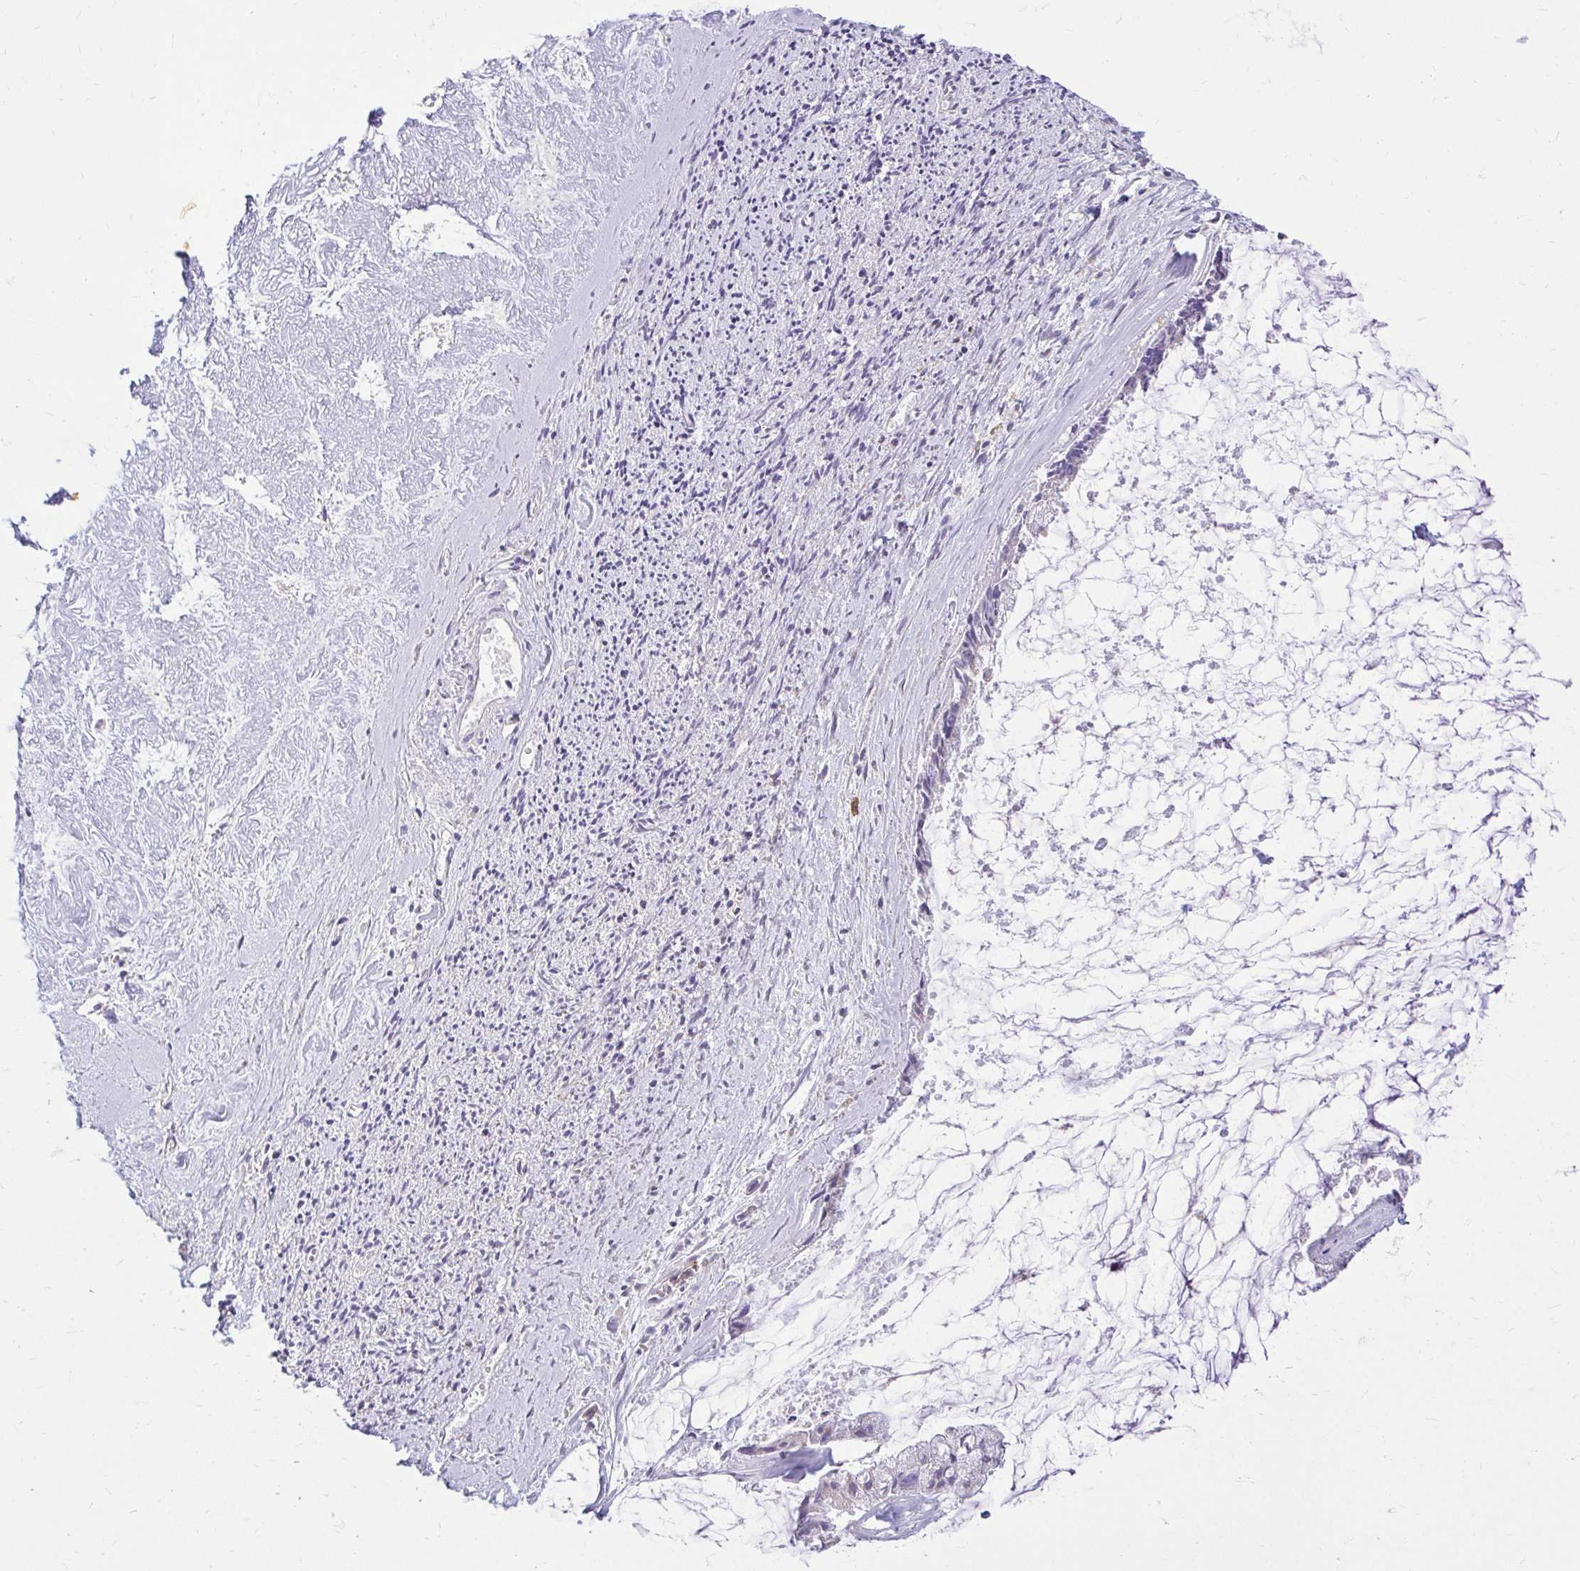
{"staining": {"intensity": "negative", "quantity": "none", "location": "none"}, "tissue": "ovarian cancer", "cell_type": "Tumor cells", "image_type": "cancer", "snomed": [{"axis": "morphology", "description": "Cystadenocarcinoma, mucinous, NOS"}, {"axis": "topography", "description": "Ovary"}], "caption": "Immunohistochemical staining of ovarian cancer (mucinous cystadenocarcinoma) reveals no significant expression in tumor cells.", "gene": "PKN3", "patient": {"sex": "female", "age": 90}}